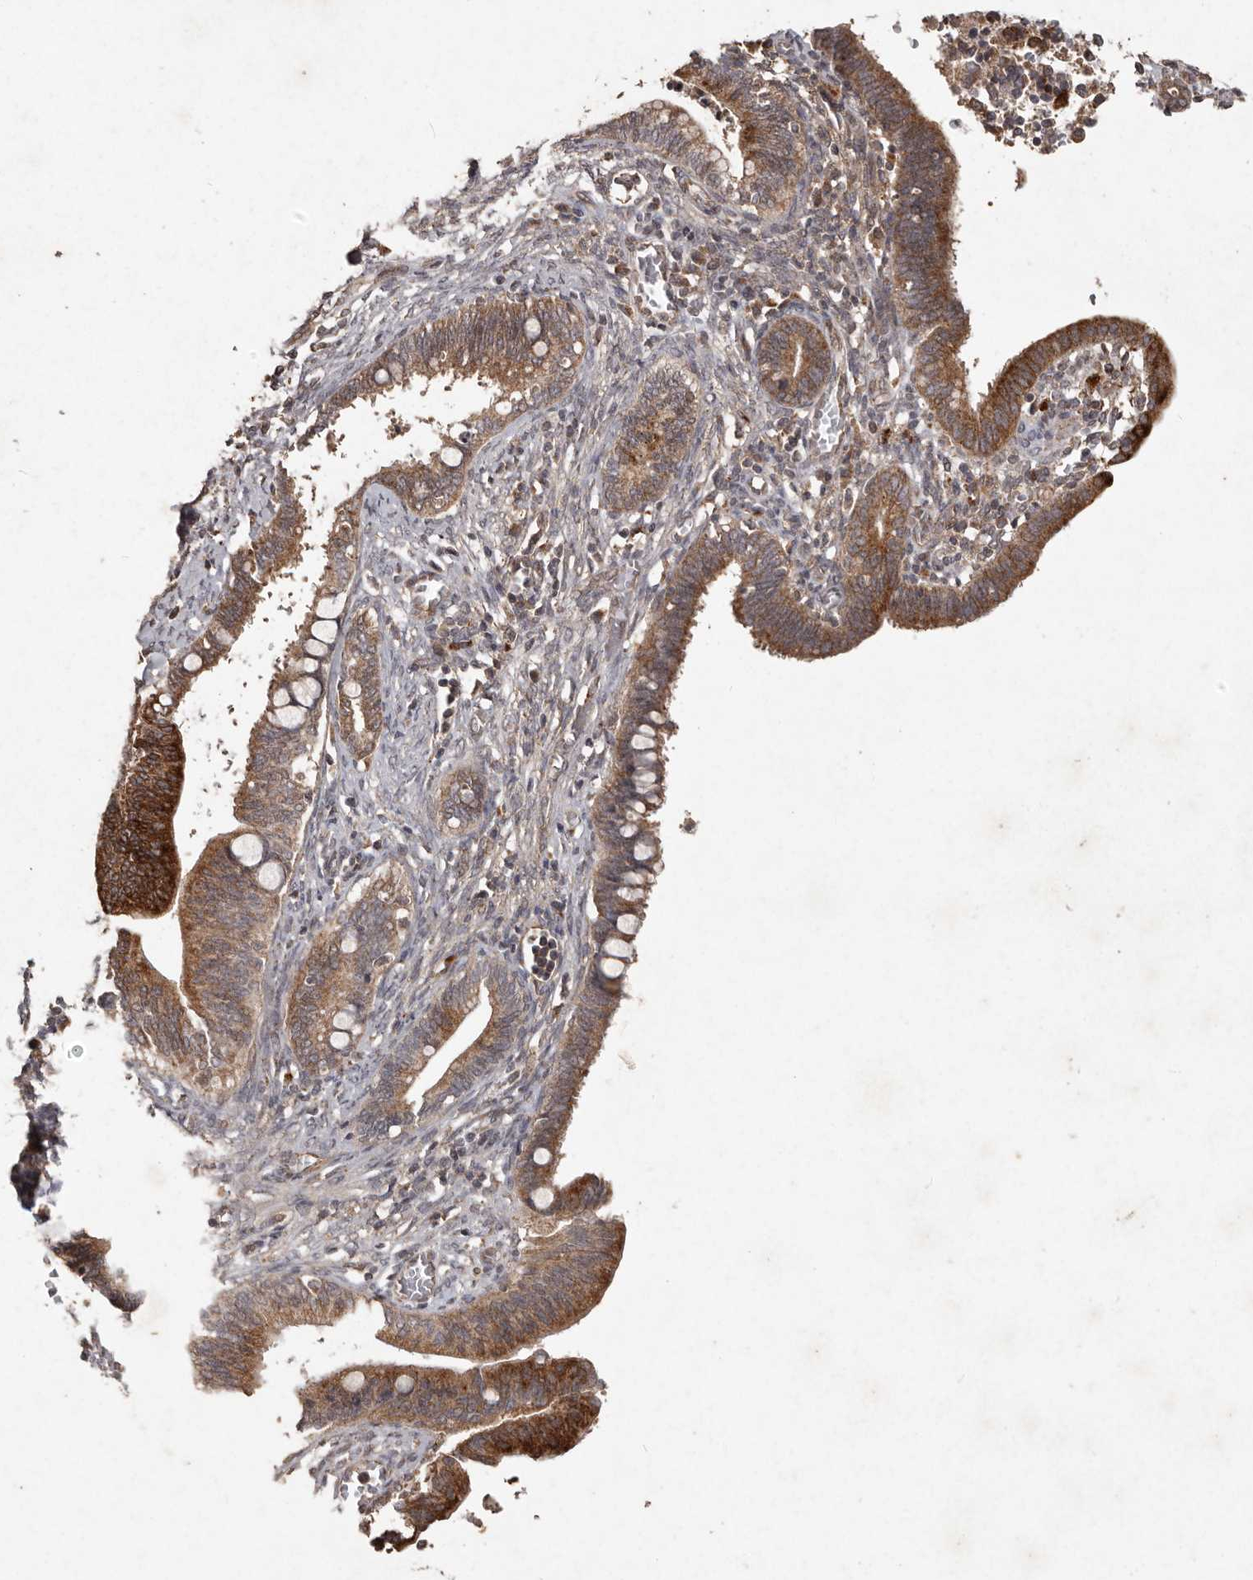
{"staining": {"intensity": "moderate", "quantity": ">75%", "location": "cytoplasmic/membranous"}, "tissue": "cervical cancer", "cell_type": "Tumor cells", "image_type": "cancer", "snomed": [{"axis": "morphology", "description": "Adenocarcinoma, NOS"}, {"axis": "topography", "description": "Cervix"}], "caption": "This is a photomicrograph of immunohistochemistry staining of cervical cancer (adenocarcinoma), which shows moderate staining in the cytoplasmic/membranous of tumor cells.", "gene": "PLOD2", "patient": {"sex": "female", "age": 44}}